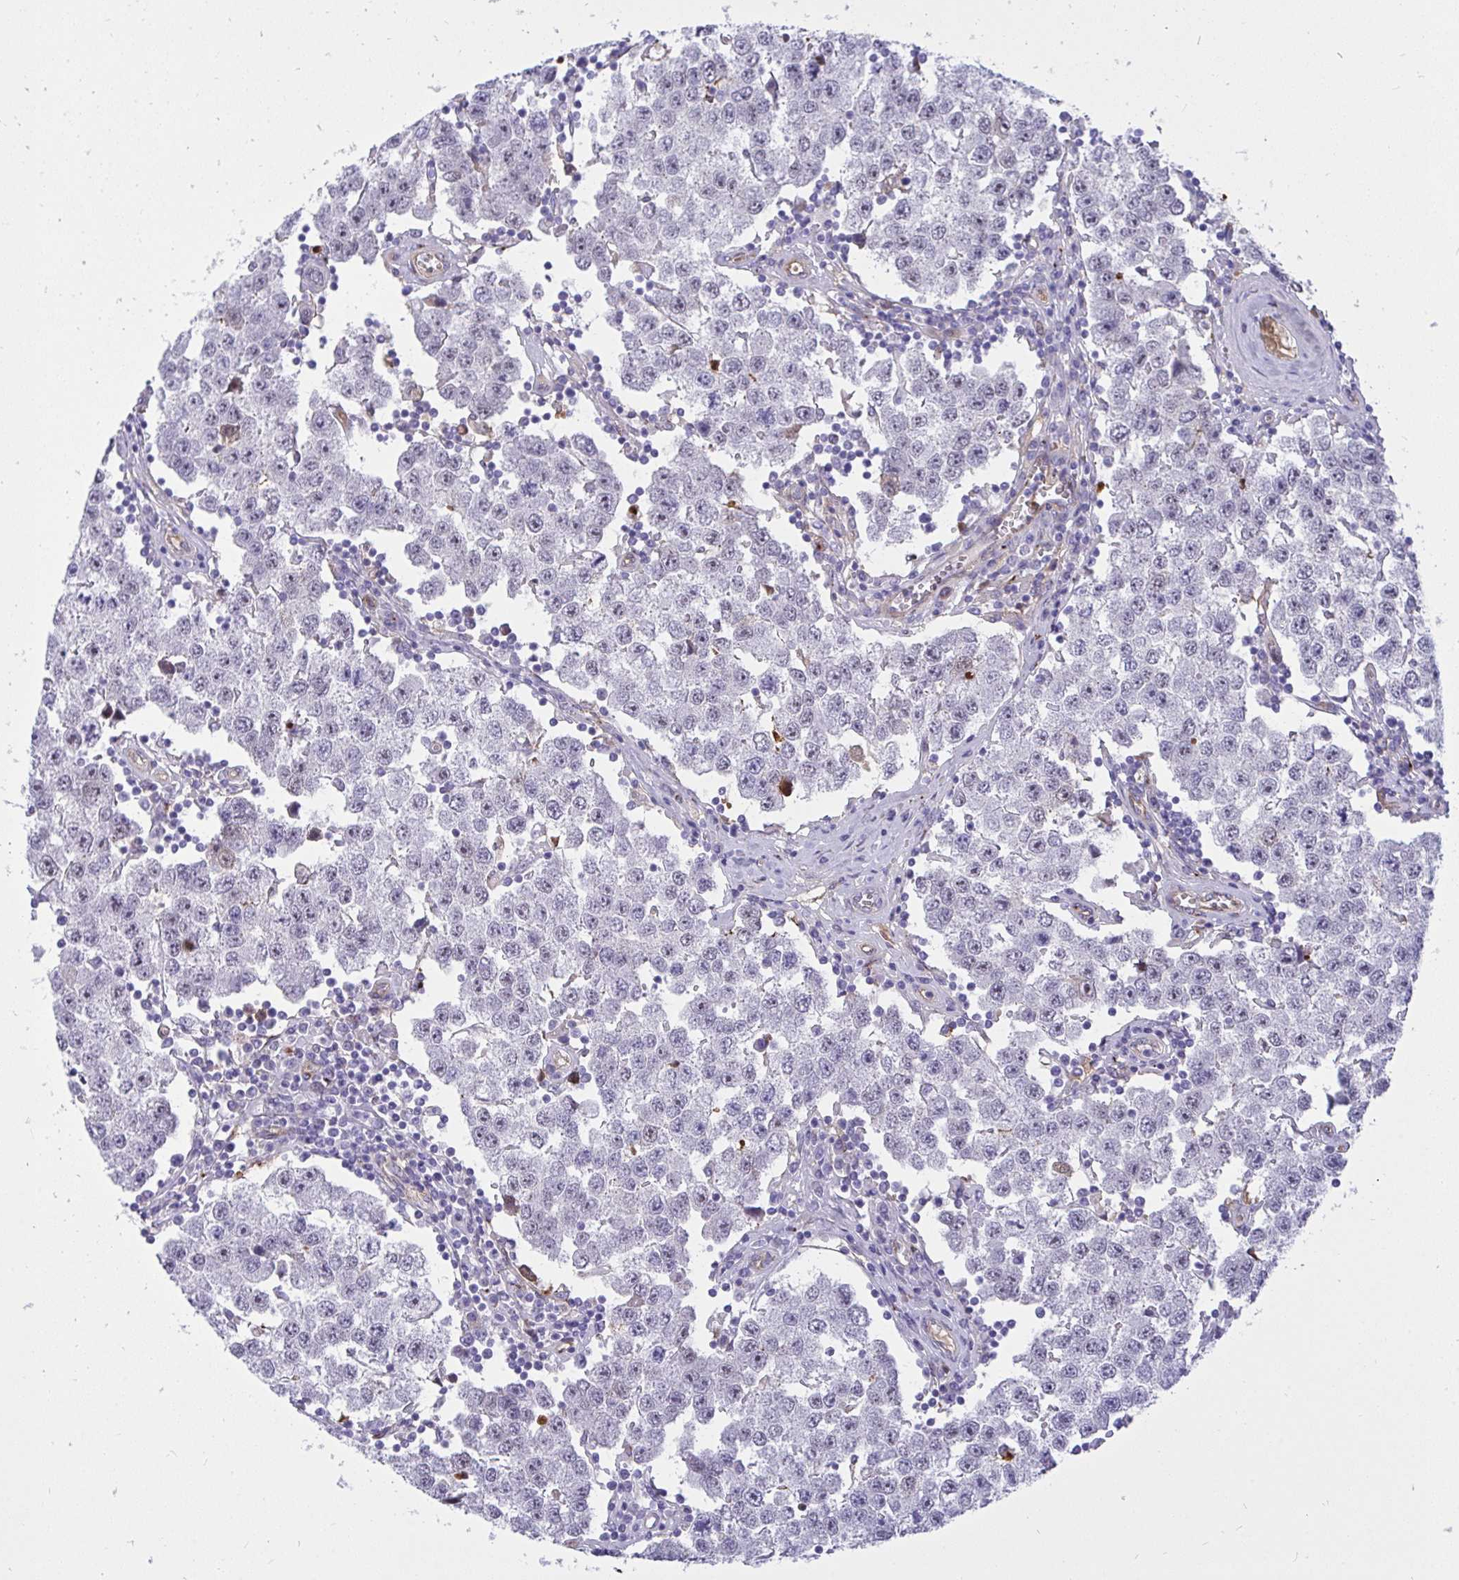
{"staining": {"intensity": "negative", "quantity": "none", "location": "none"}, "tissue": "testis cancer", "cell_type": "Tumor cells", "image_type": "cancer", "snomed": [{"axis": "morphology", "description": "Seminoma, NOS"}, {"axis": "topography", "description": "Testis"}], "caption": "Immunohistochemistry of human testis cancer exhibits no positivity in tumor cells.", "gene": "F2", "patient": {"sex": "male", "age": 34}}